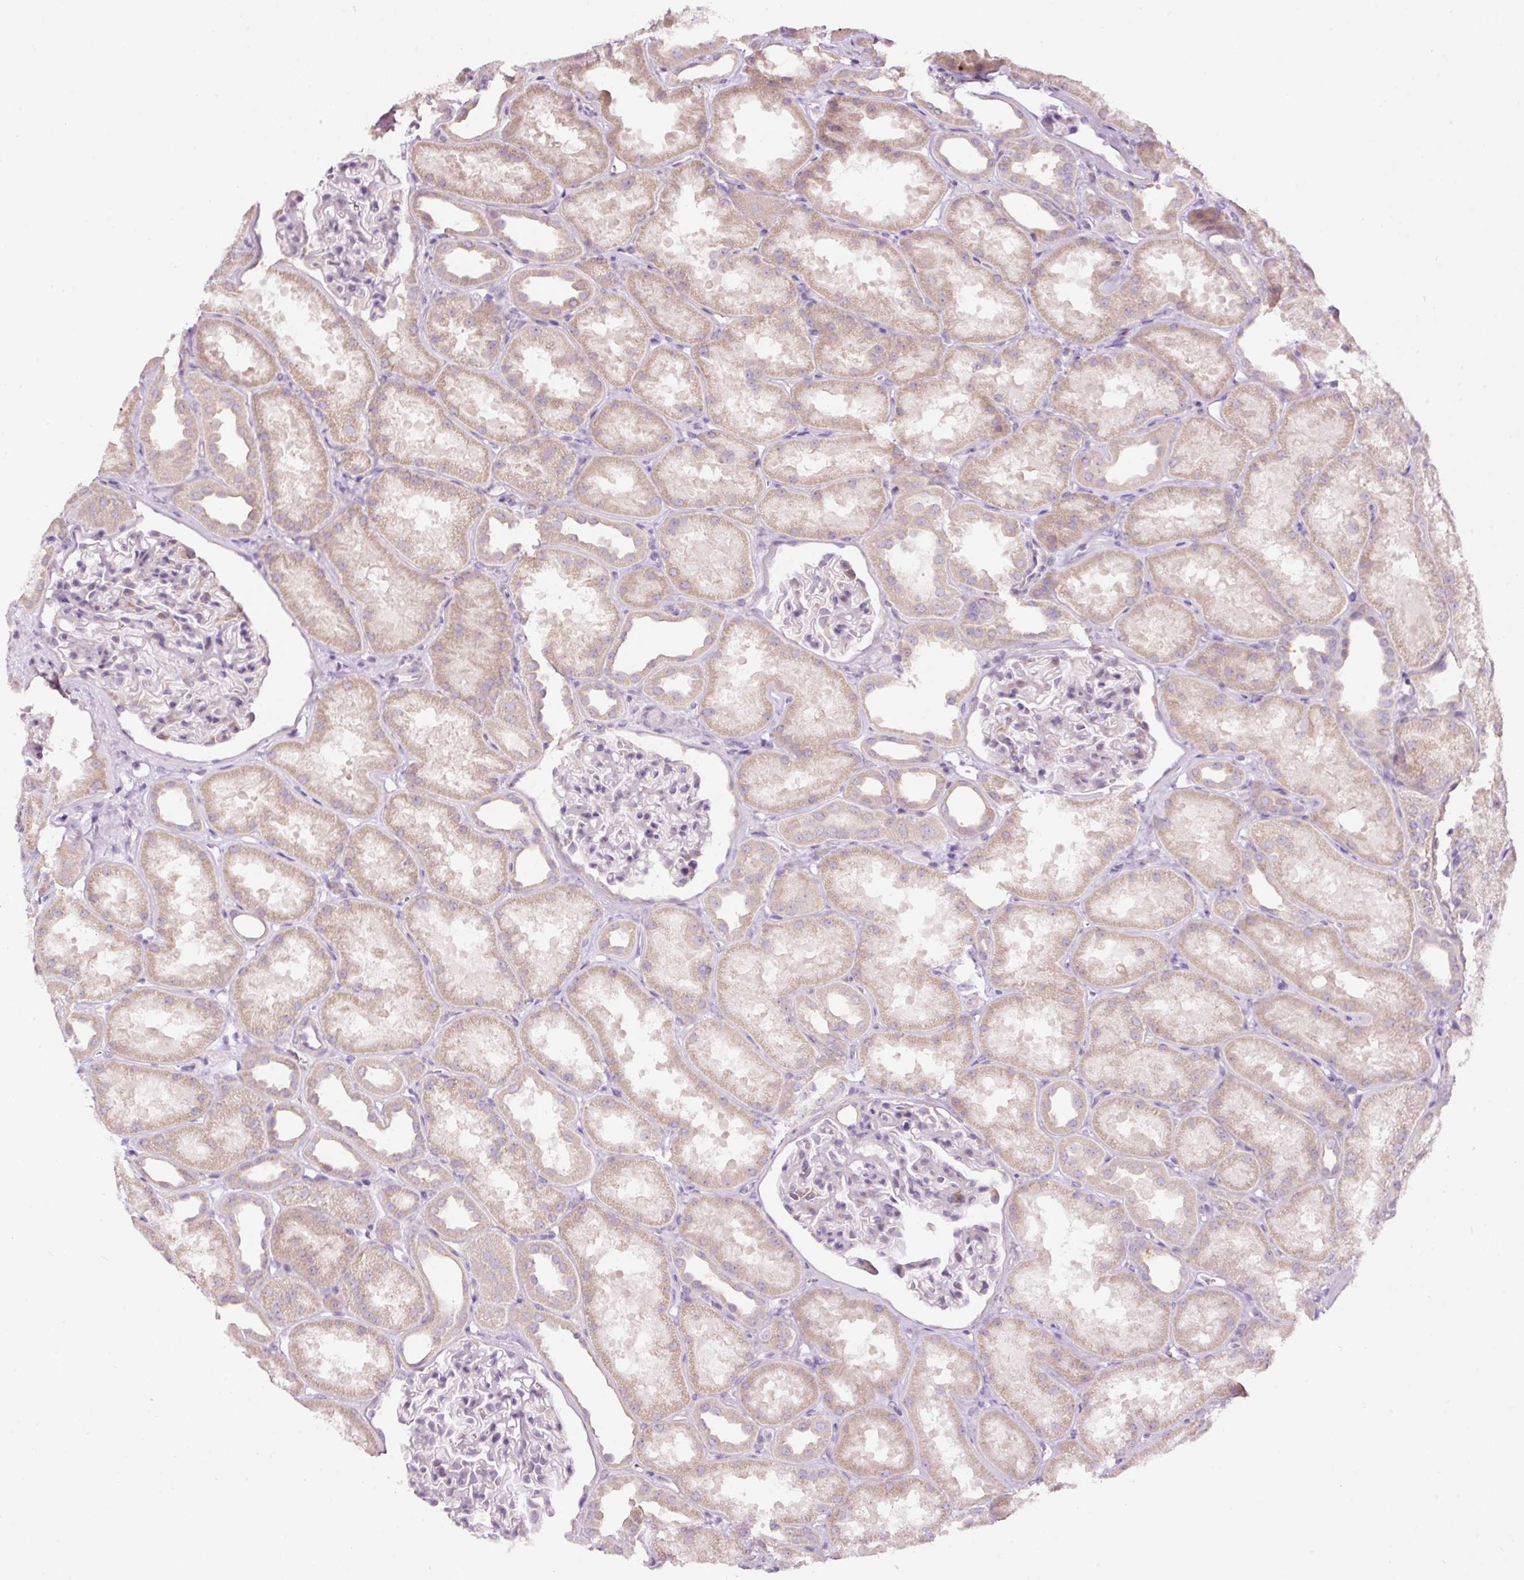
{"staining": {"intensity": "weak", "quantity": "<25%", "location": "cytoplasmic/membranous"}, "tissue": "kidney", "cell_type": "Cells in glomeruli", "image_type": "normal", "snomed": [{"axis": "morphology", "description": "Normal tissue, NOS"}, {"axis": "topography", "description": "Kidney"}], "caption": "Immunohistochemistry (IHC) of unremarkable kidney displays no expression in cells in glomeruli.", "gene": "RSPO2", "patient": {"sex": "male", "age": 61}}